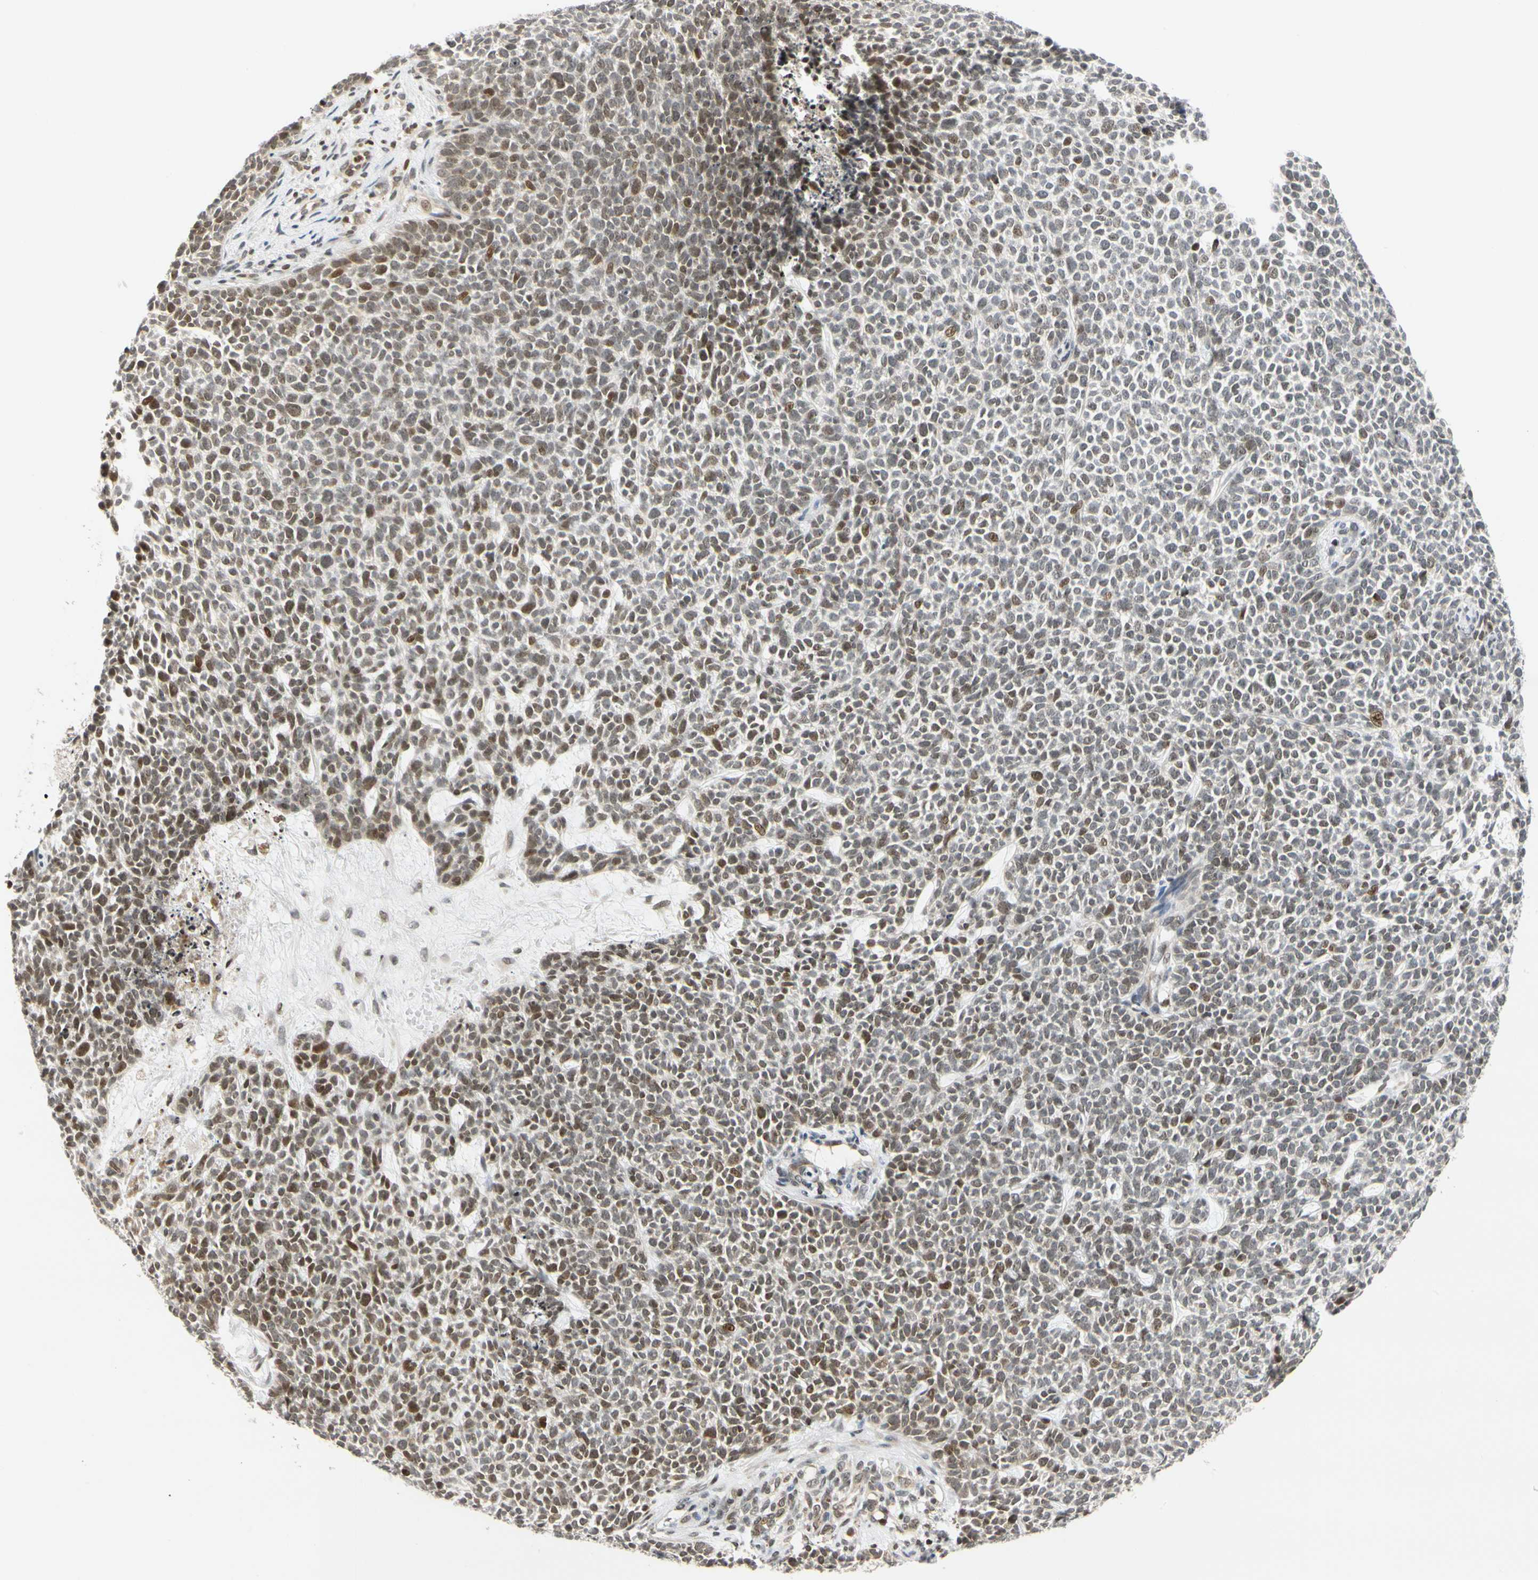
{"staining": {"intensity": "moderate", "quantity": "25%-75%", "location": "nuclear"}, "tissue": "skin cancer", "cell_type": "Tumor cells", "image_type": "cancer", "snomed": [{"axis": "morphology", "description": "Basal cell carcinoma"}, {"axis": "topography", "description": "Skin"}], "caption": "Human skin cancer (basal cell carcinoma) stained with a protein marker shows moderate staining in tumor cells.", "gene": "CDK7", "patient": {"sex": "female", "age": 84}}